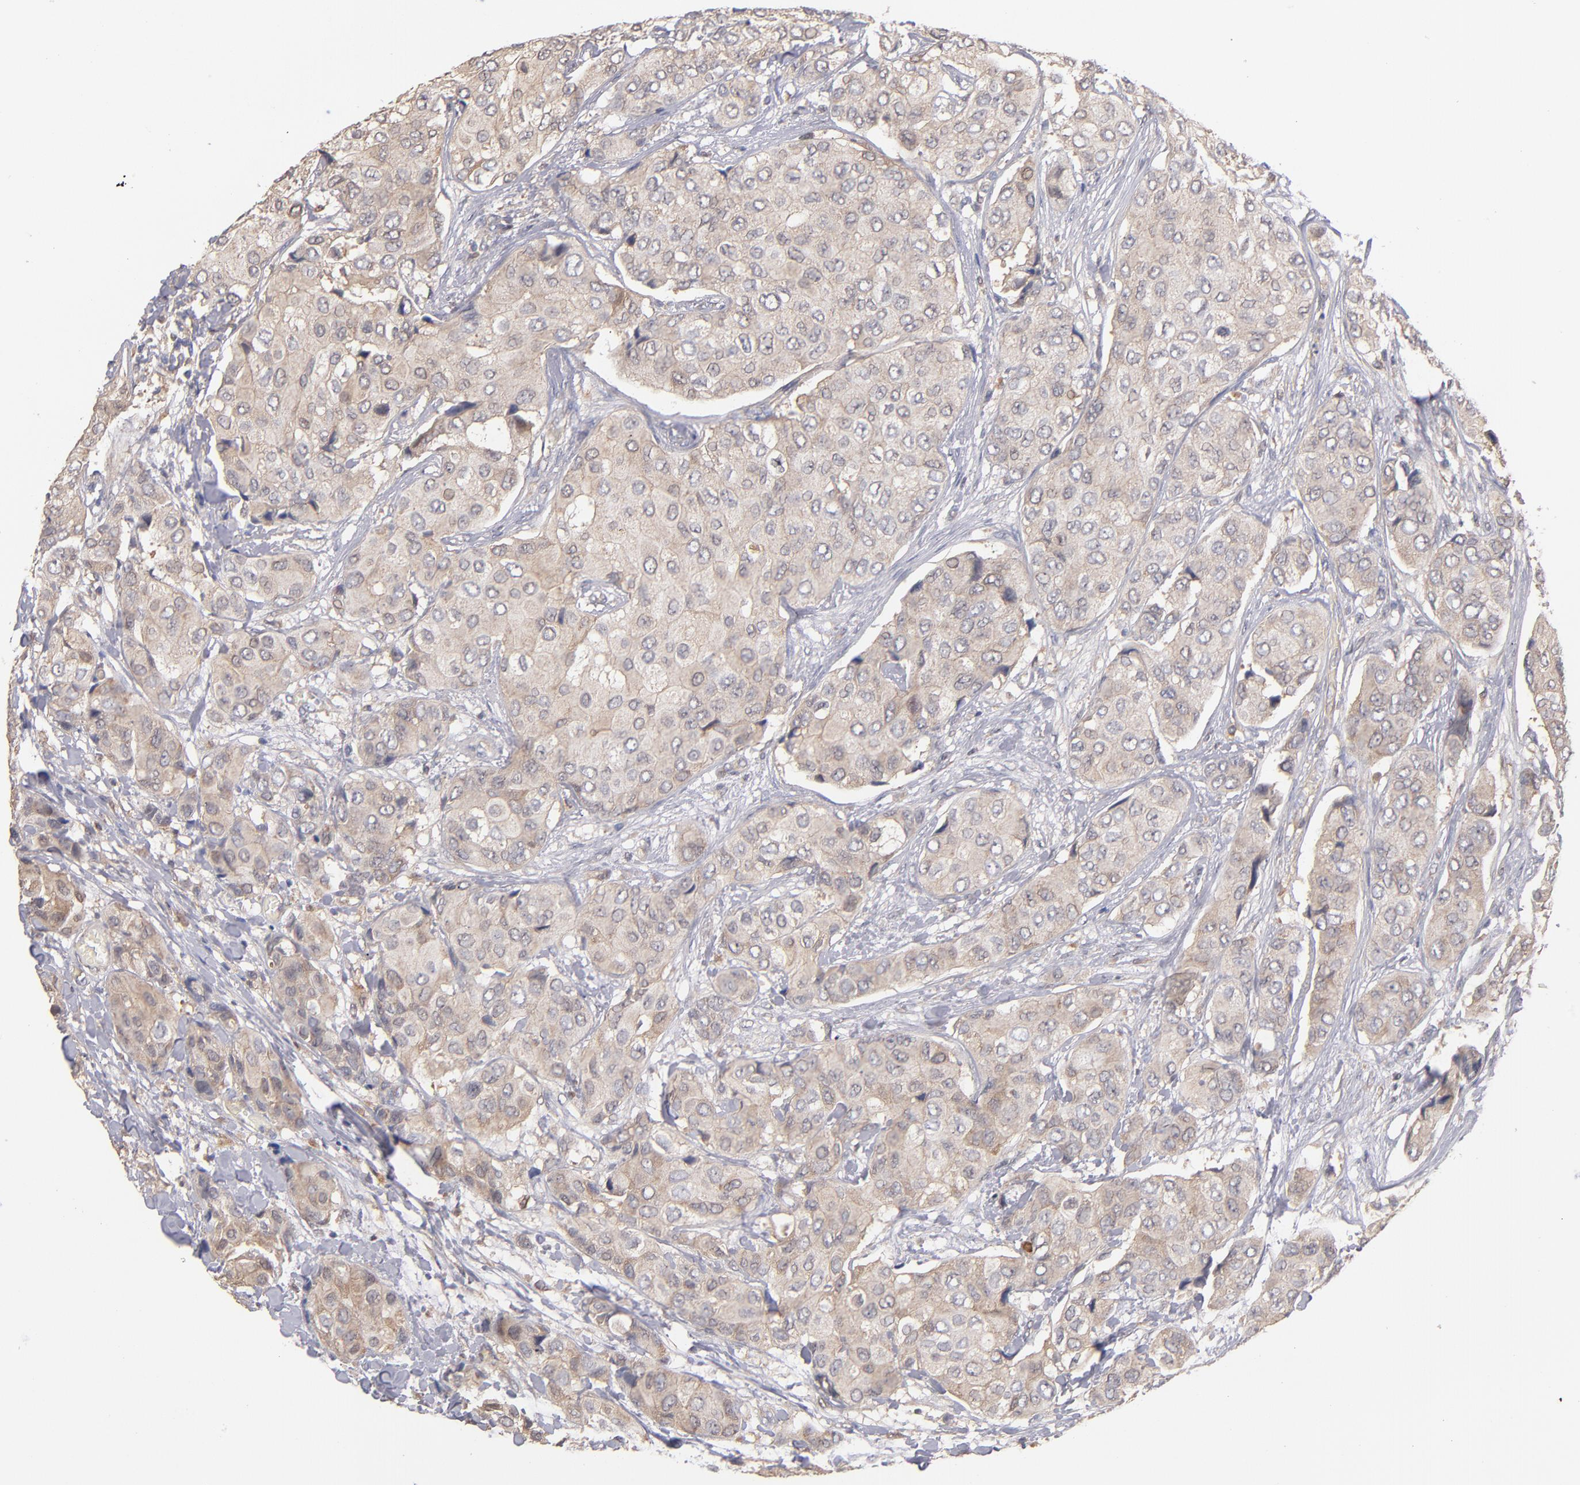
{"staining": {"intensity": "moderate", "quantity": ">75%", "location": "cytoplasmic/membranous"}, "tissue": "breast cancer", "cell_type": "Tumor cells", "image_type": "cancer", "snomed": [{"axis": "morphology", "description": "Duct carcinoma"}, {"axis": "topography", "description": "Breast"}], "caption": "Immunohistochemistry photomicrograph of neoplastic tissue: breast cancer stained using immunohistochemistry exhibits medium levels of moderate protein expression localized specifically in the cytoplasmic/membranous of tumor cells, appearing as a cytoplasmic/membranous brown color.", "gene": "GMFG", "patient": {"sex": "female", "age": 68}}